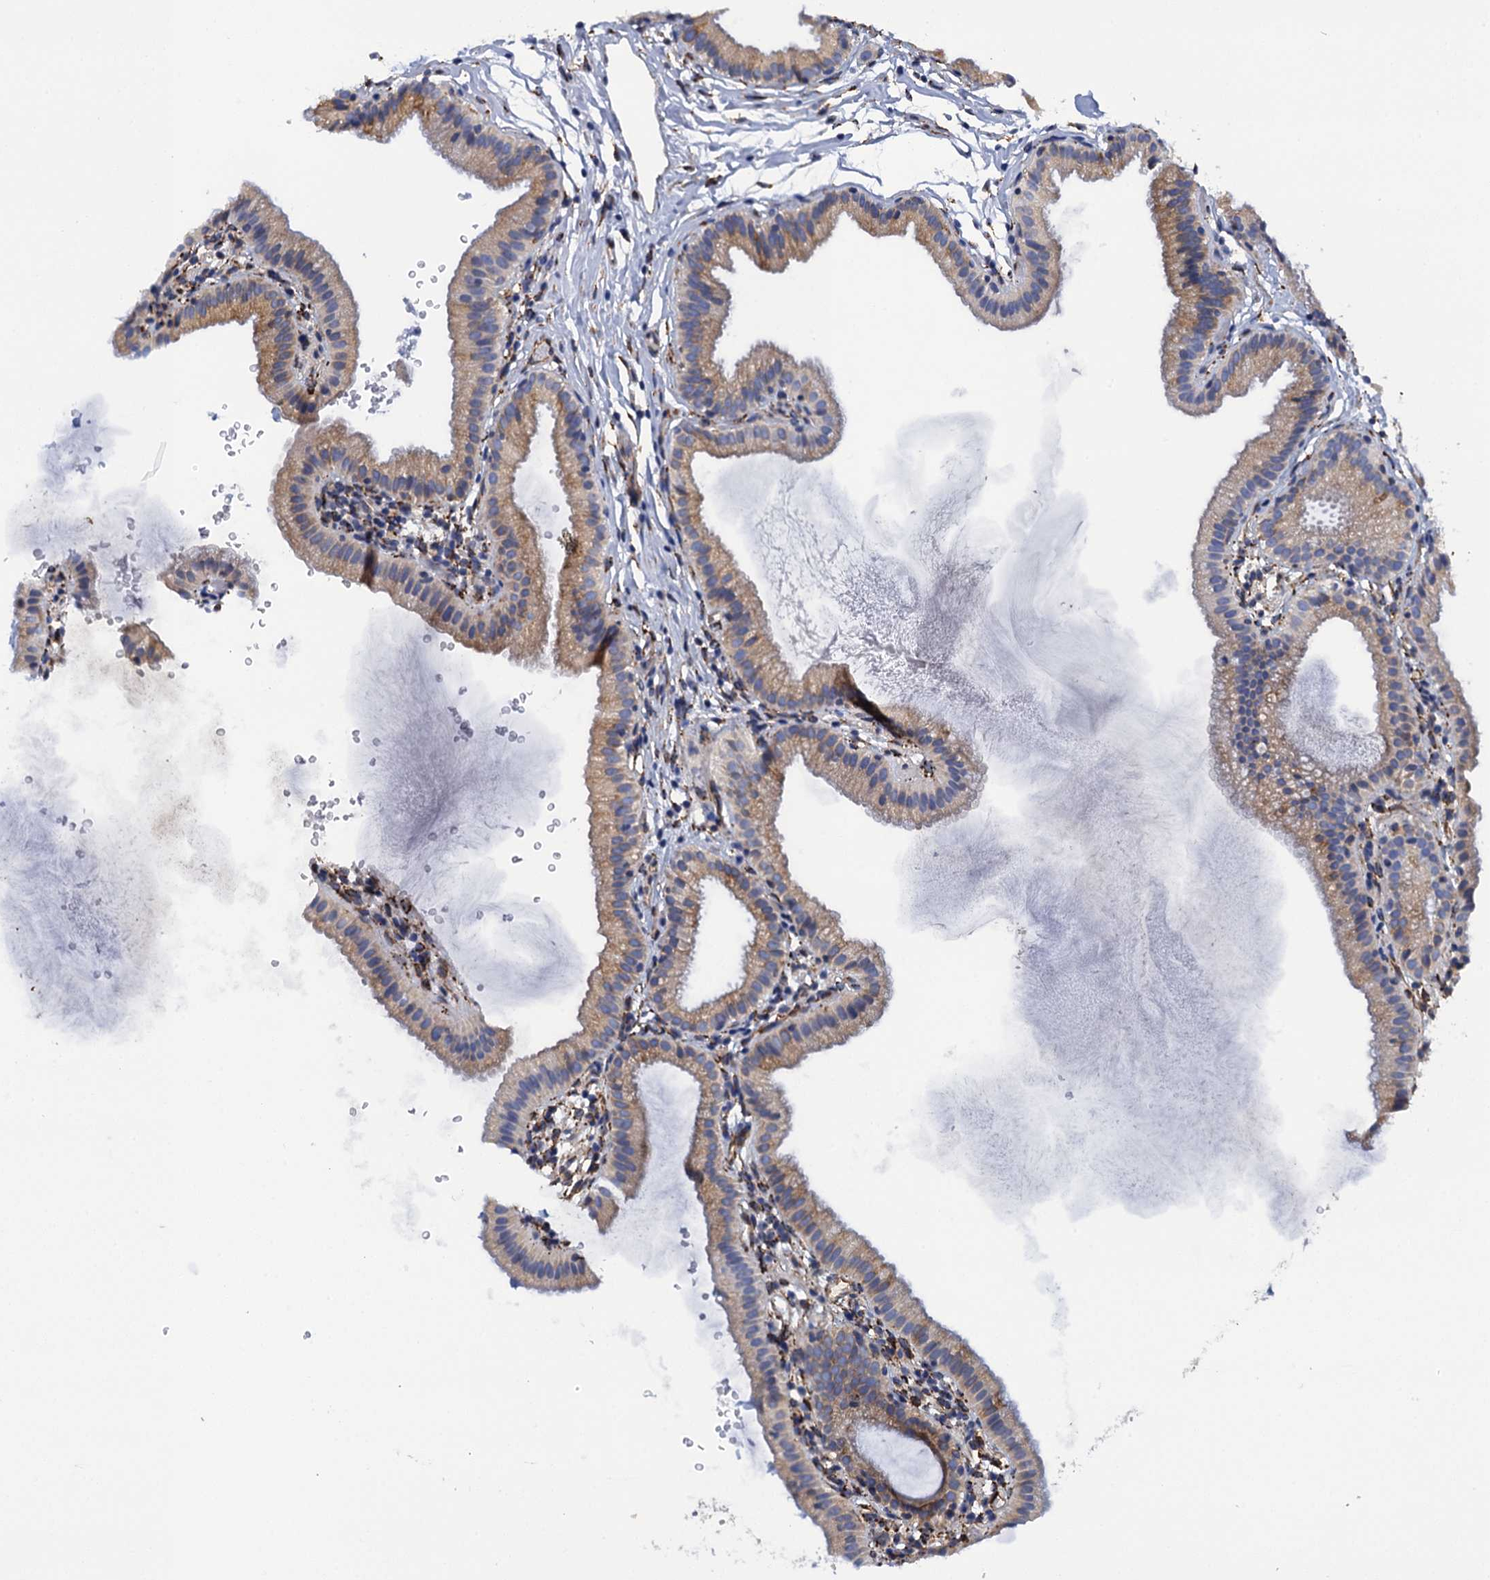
{"staining": {"intensity": "moderate", "quantity": "25%-75%", "location": "cytoplasmic/membranous"}, "tissue": "gallbladder", "cell_type": "Glandular cells", "image_type": "normal", "snomed": [{"axis": "morphology", "description": "Normal tissue, NOS"}, {"axis": "topography", "description": "Gallbladder"}], "caption": "A medium amount of moderate cytoplasmic/membranous expression is seen in about 25%-75% of glandular cells in benign gallbladder. (DAB IHC, brown staining for protein, blue staining for nuclei).", "gene": "POGLUT3", "patient": {"sex": "female", "age": 46}}